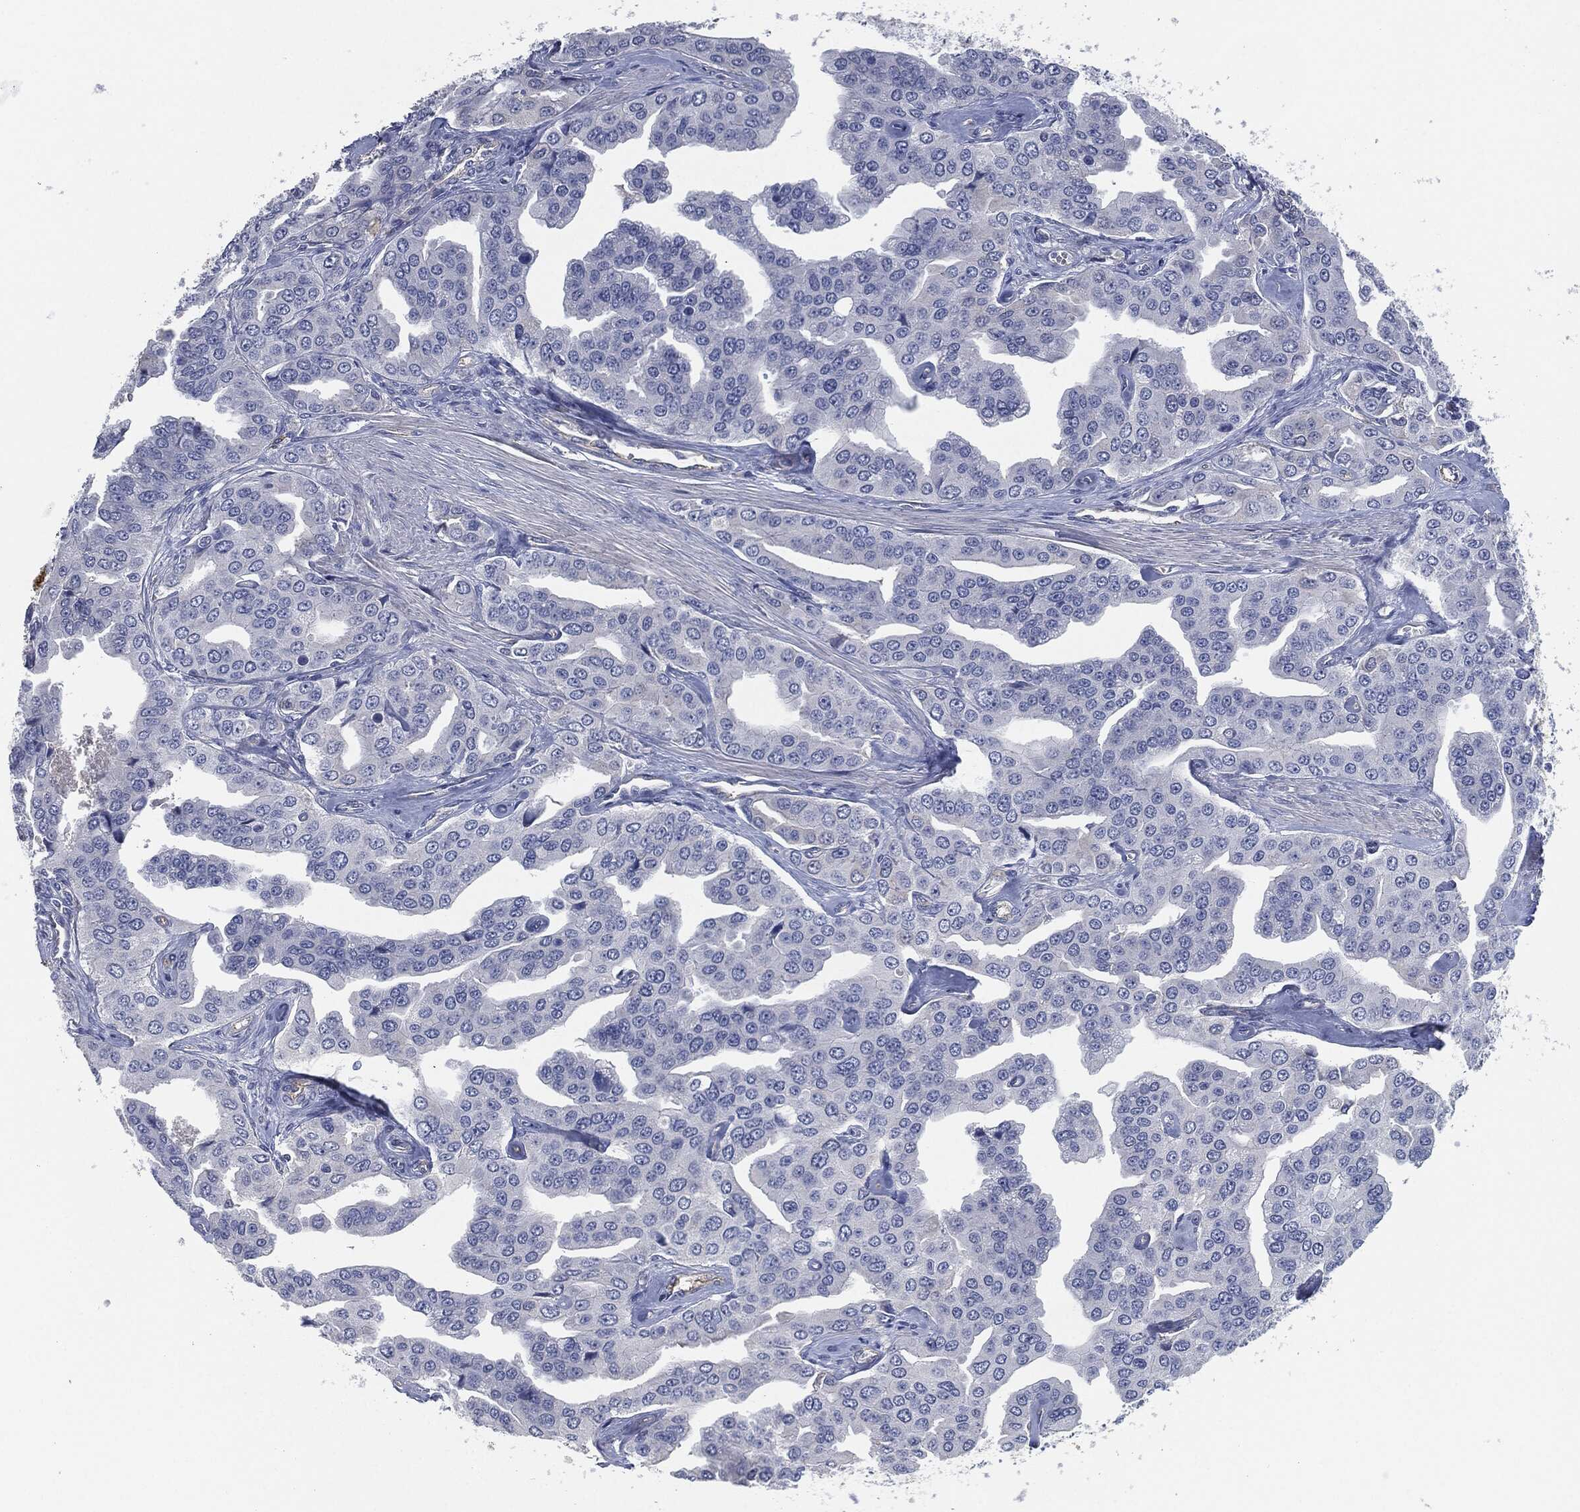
{"staining": {"intensity": "negative", "quantity": "none", "location": "none"}, "tissue": "prostate cancer", "cell_type": "Tumor cells", "image_type": "cancer", "snomed": [{"axis": "morphology", "description": "Adenocarcinoma, NOS"}, {"axis": "topography", "description": "Prostate and seminal vesicle, NOS"}, {"axis": "topography", "description": "Prostate"}], "caption": "IHC of adenocarcinoma (prostate) reveals no positivity in tumor cells.", "gene": "CD27", "patient": {"sex": "male", "age": 69}}